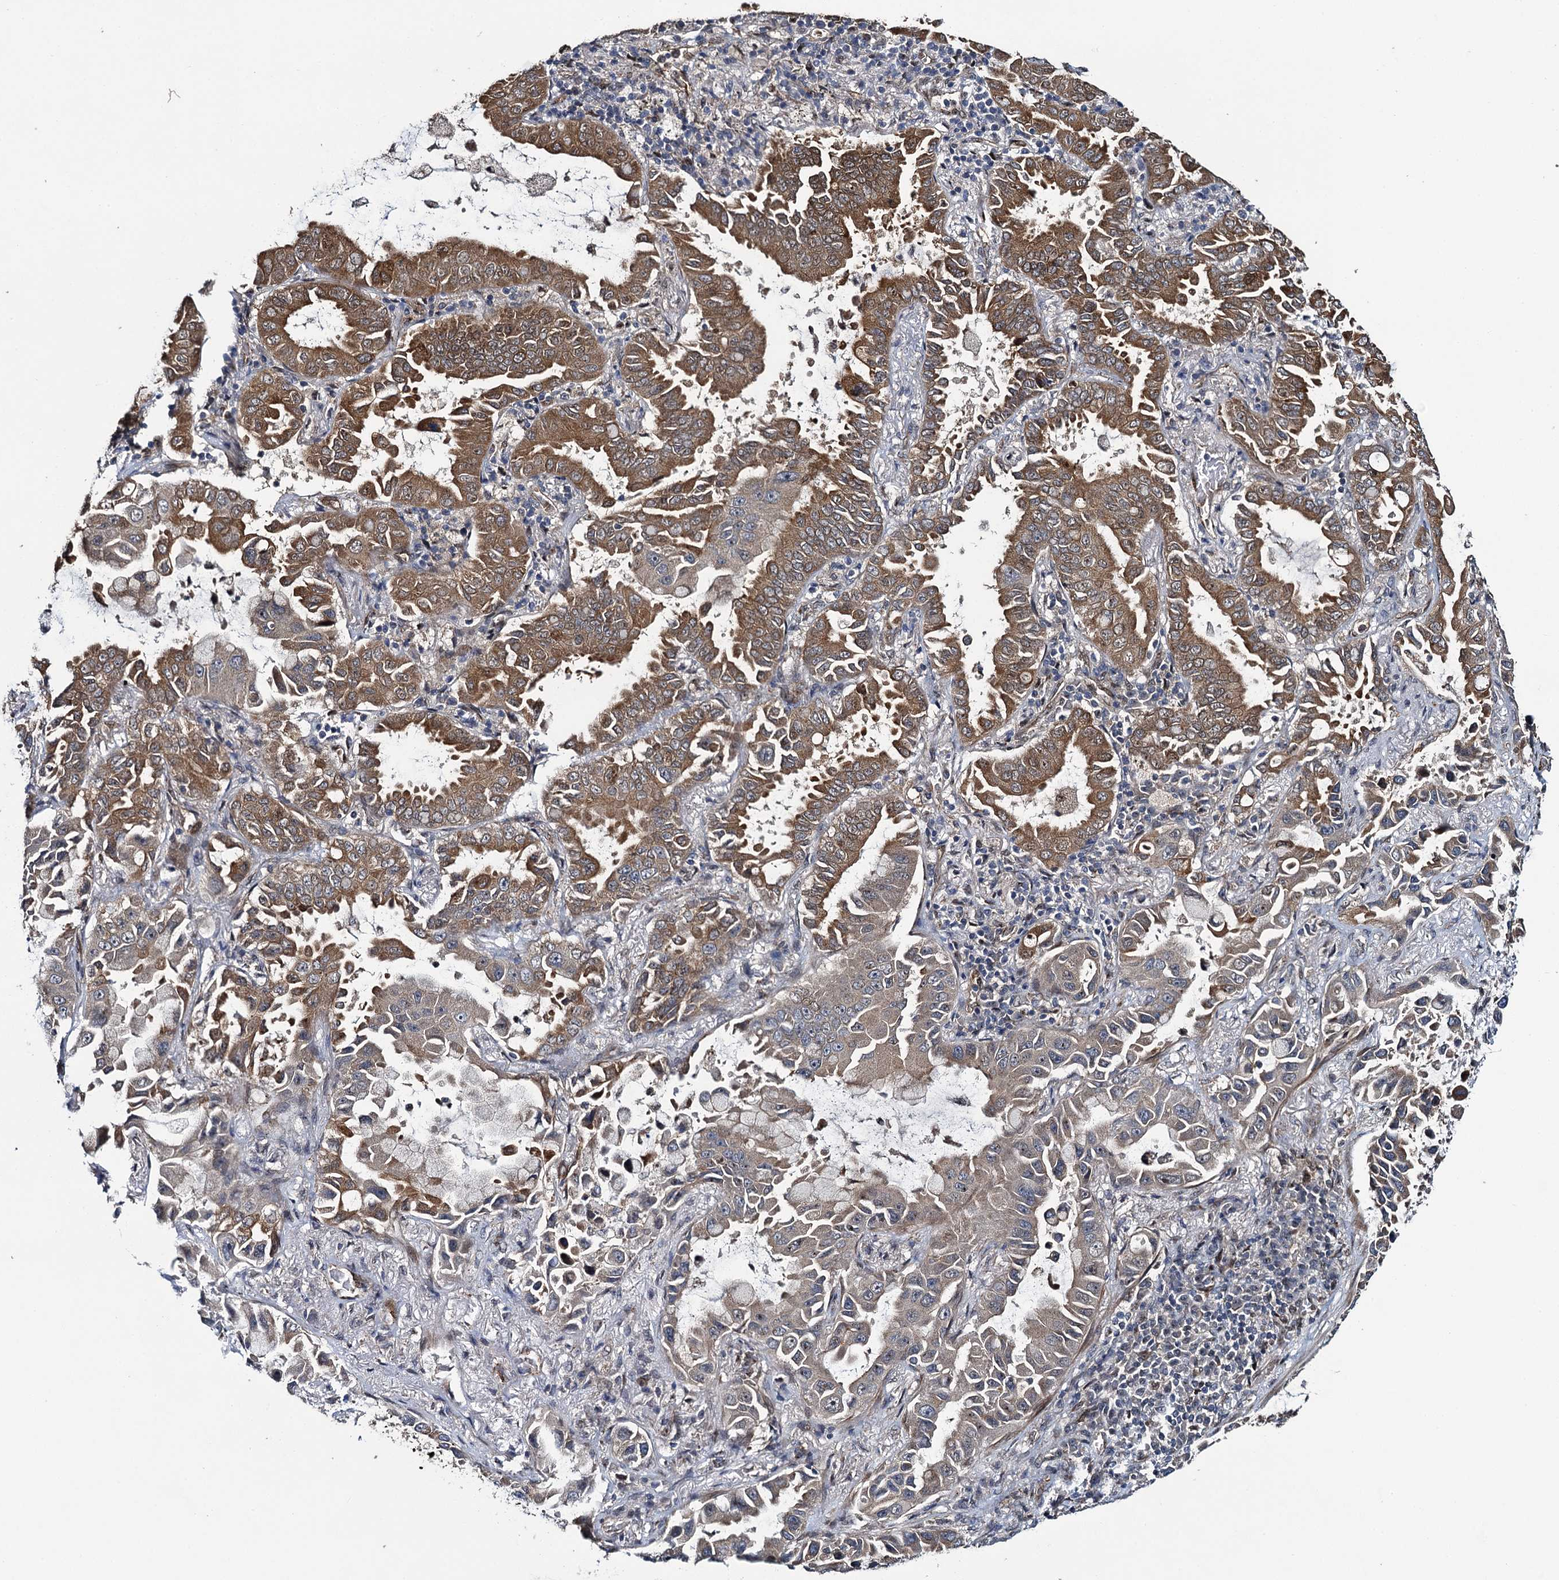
{"staining": {"intensity": "moderate", "quantity": ">75%", "location": "cytoplasmic/membranous"}, "tissue": "lung cancer", "cell_type": "Tumor cells", "image_type": "cancer", "snomed": [{"axis": "morphology", "description": "Adenocarcinoma, NOS"}, {"axis": "topography", "description": "Lung"}], "caption": "Protein expression analysis of human lung cancer reveals moderate cytoplasmic/membranous expression in approximately >75% of tumor cells.", "gene": "EVX2", "patient": {"sex": "male", "age": 64}}